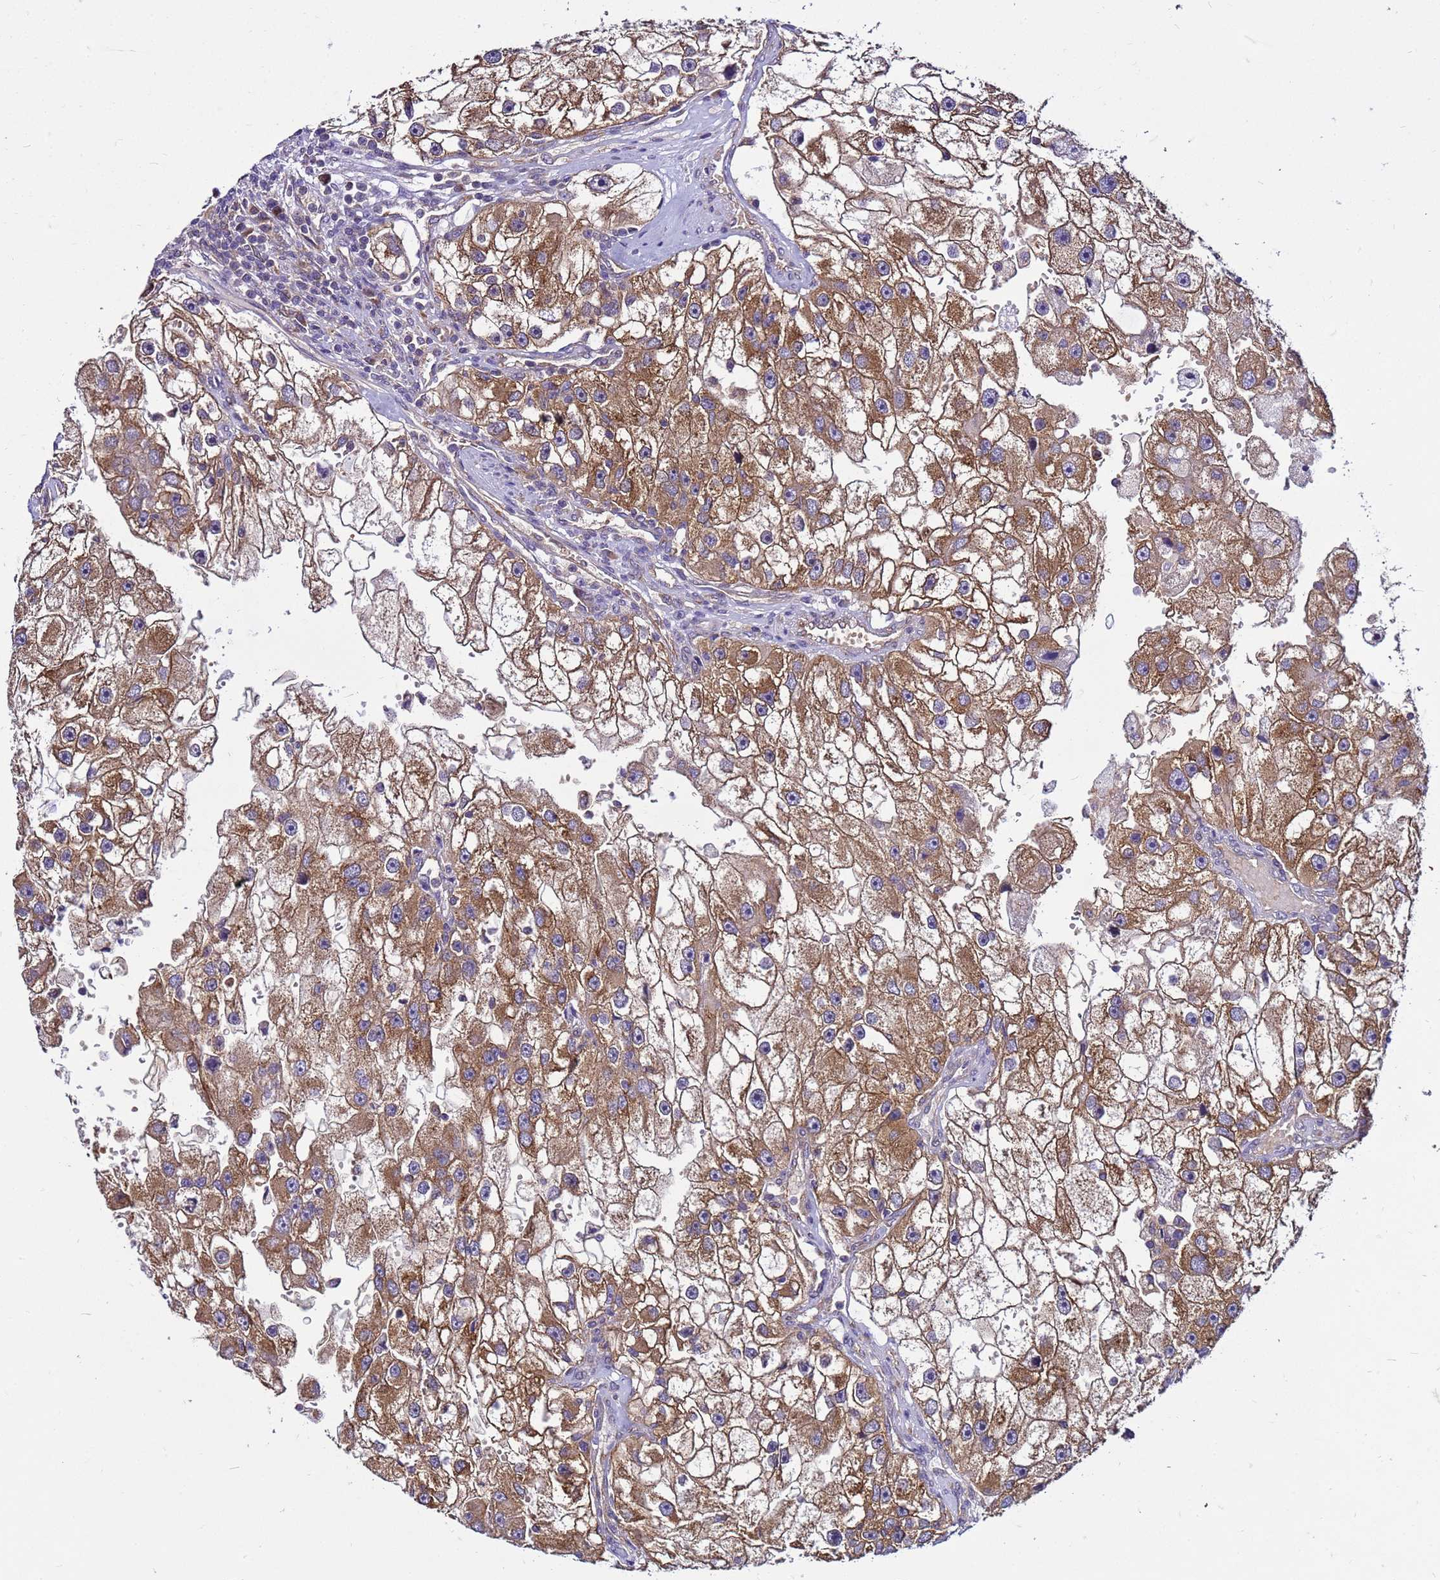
{"staining": {"intensity": "moderate", "quantity": ">75%", "location": "cytoplasmic/membranous"}, "tissue": "renal cancer", "cell_type": "Tumor cells", "image_type": "cancer", "snomed": [{"axis": "morphology", "description": "Adenocarcinoma, NOS"}, {"axis": "topography", "description": "Kidney"}], "caption": "DAB immunohistochemical staining of human renal adenocarcinoma reveals moderate cytoplasmic/membranous protein expression in about >75% of tumor cells.", "gene": "PKD1", "patient": {"sex": "male", "age": 63}}